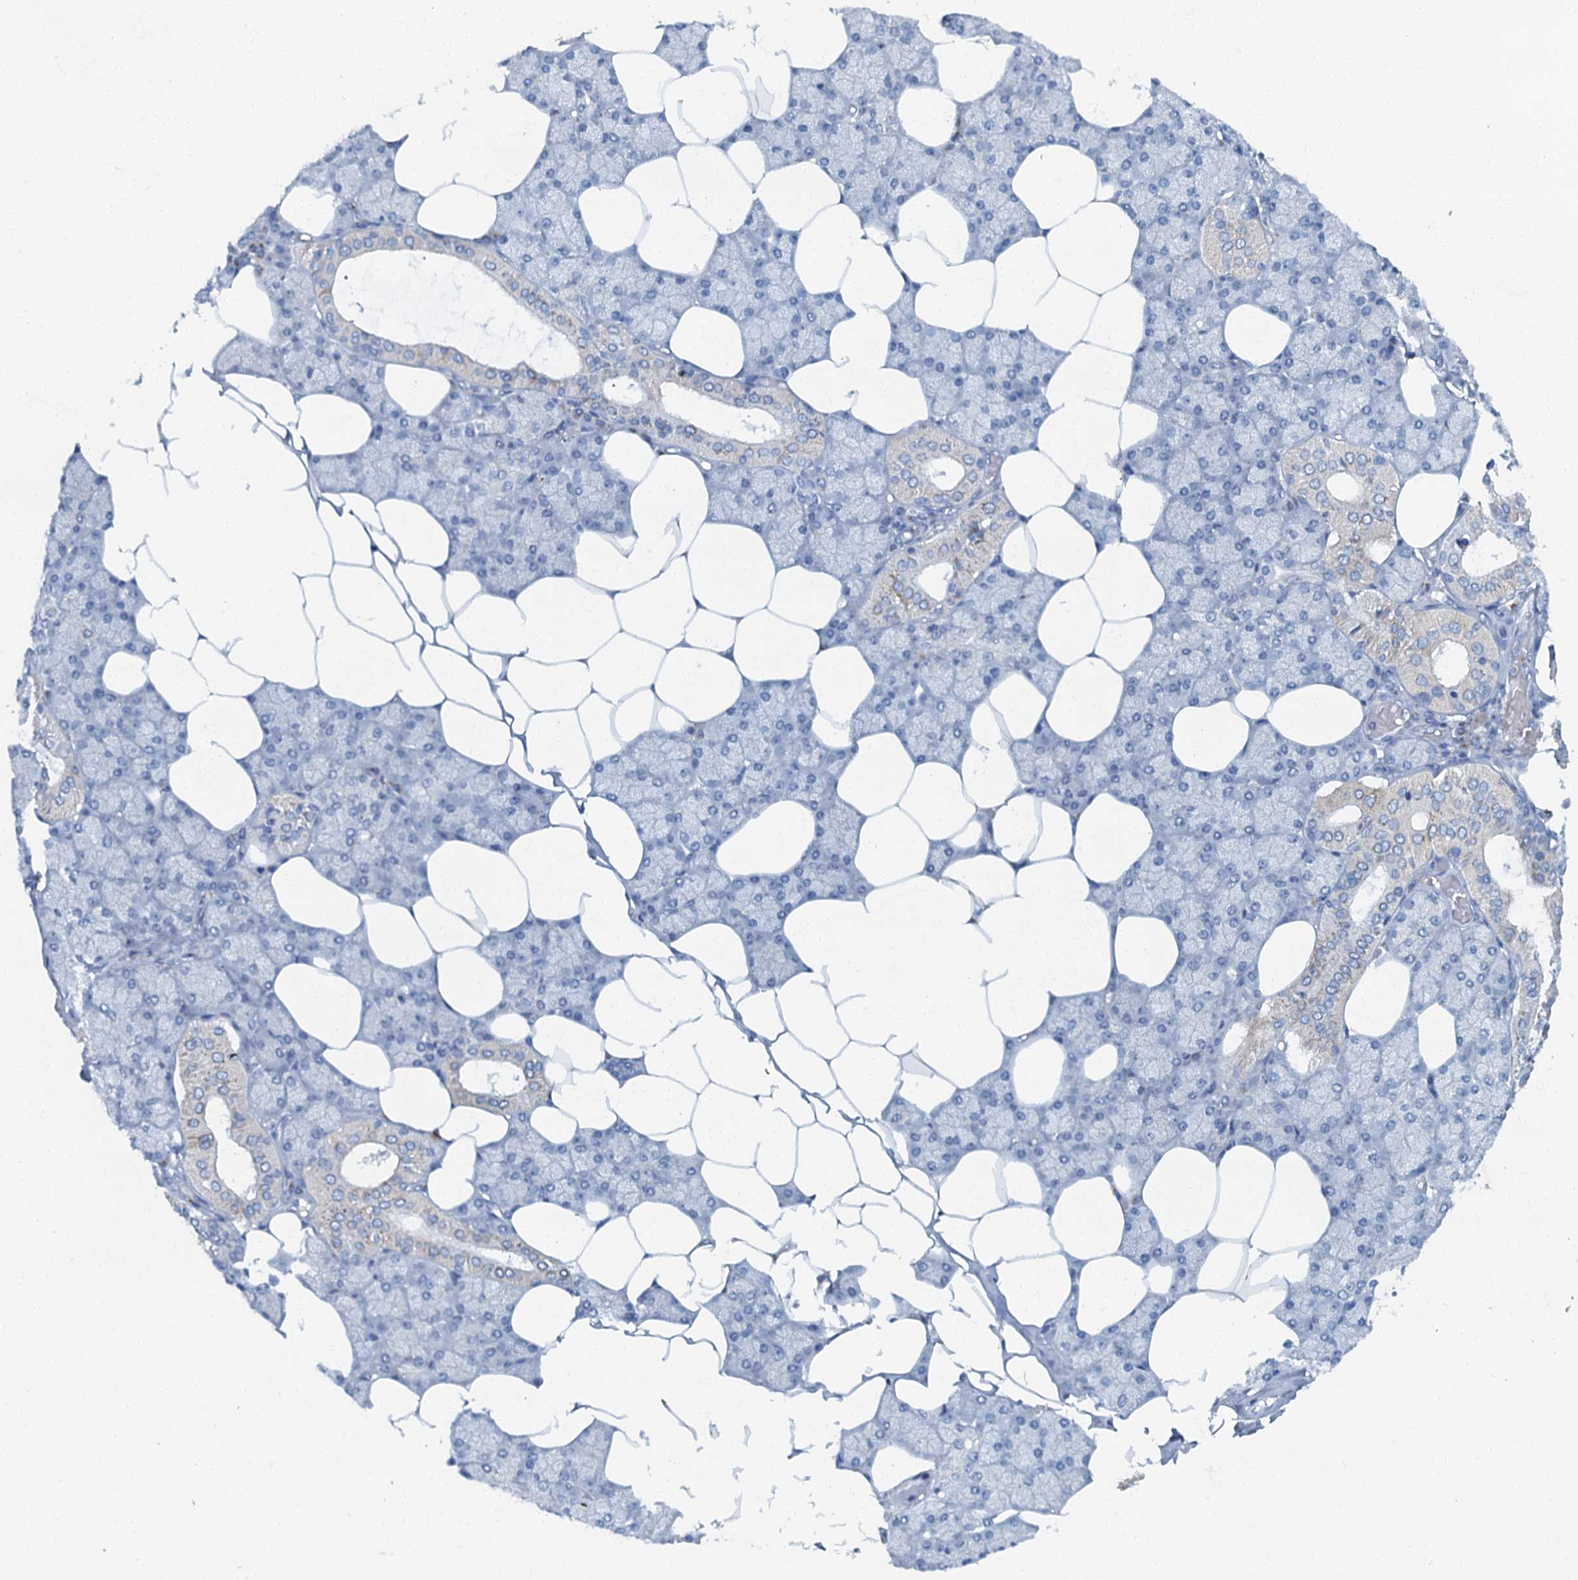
{"staining": {"intensity": "negative", "quantity": "none", "location": "none"}, "tissue": "salivary gland", "cell_type": "Glandular cells", "image_type": "normal", "snomed": [{"axis": "morphology", "description": "Normal tissue, NOS"}, {"axis": "topography", "description": "Salivary gland"}], "caption": "High power microscopy image of an immunohistochemistry image of normal salivary gland, revealing no significant positivity in glandular cells. Nuclei are stained in blue.", "gene": "LYPD3", "patient": {"sex": "male", "age": 62}}